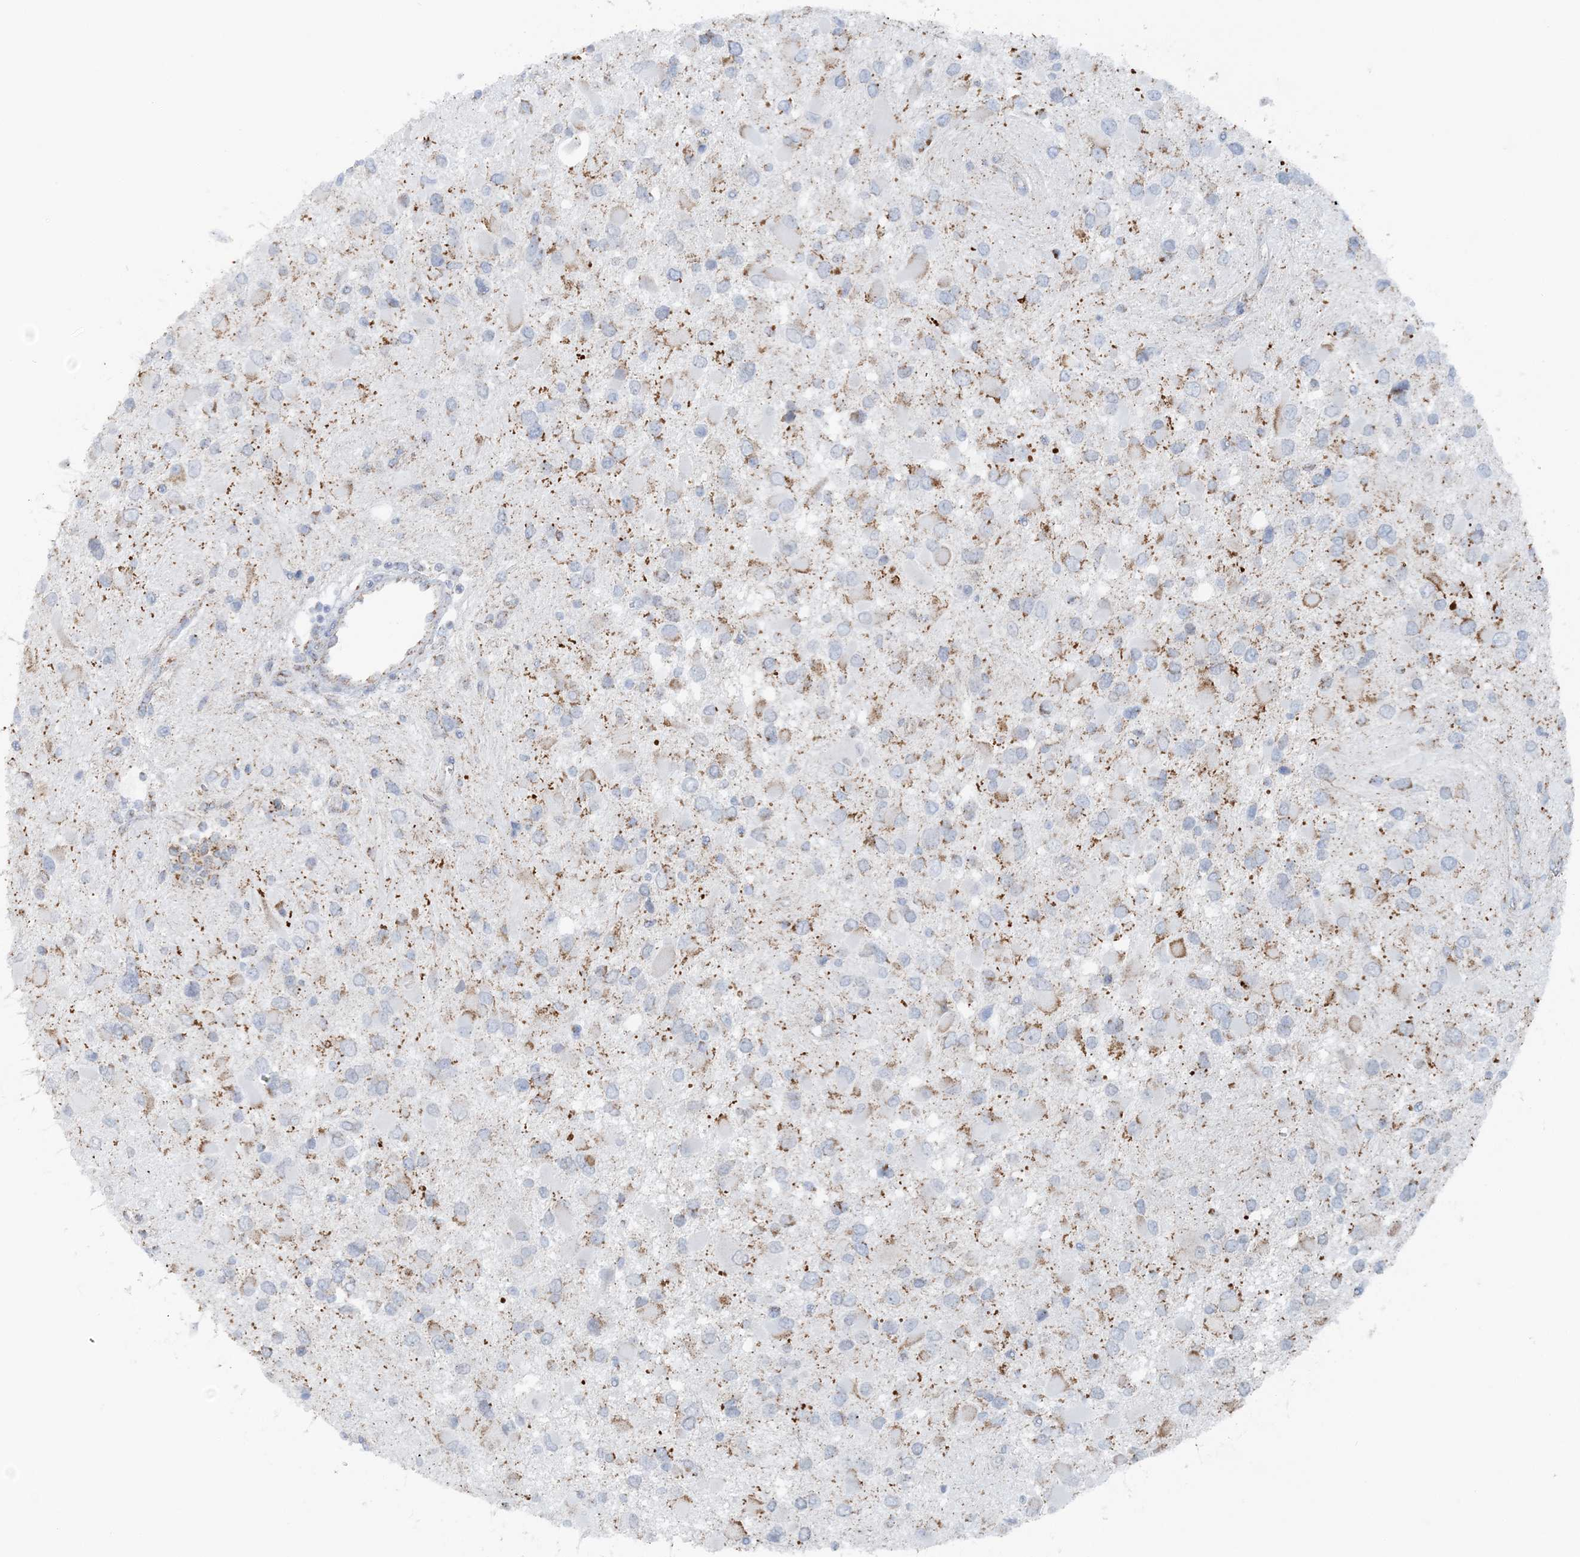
{"staining": {"intensity": "weak", "quantity": "<25%", "location": "cytoplasmic/membranous"}, "tissue": "glioma", "cell_type": "Tumor cells", "image_type": "cancer", "snomed": [{"axis": "morphology", "description": "Glioma, malignant, High grade"}, {"axis": "topography", "description": "Brain"}], "caption": "Immunohistochemical staining of human glioma shows no significant positivity in tumor cells.", "gene": "PCCB", "patient": {"sex": "male", "age": 53}}